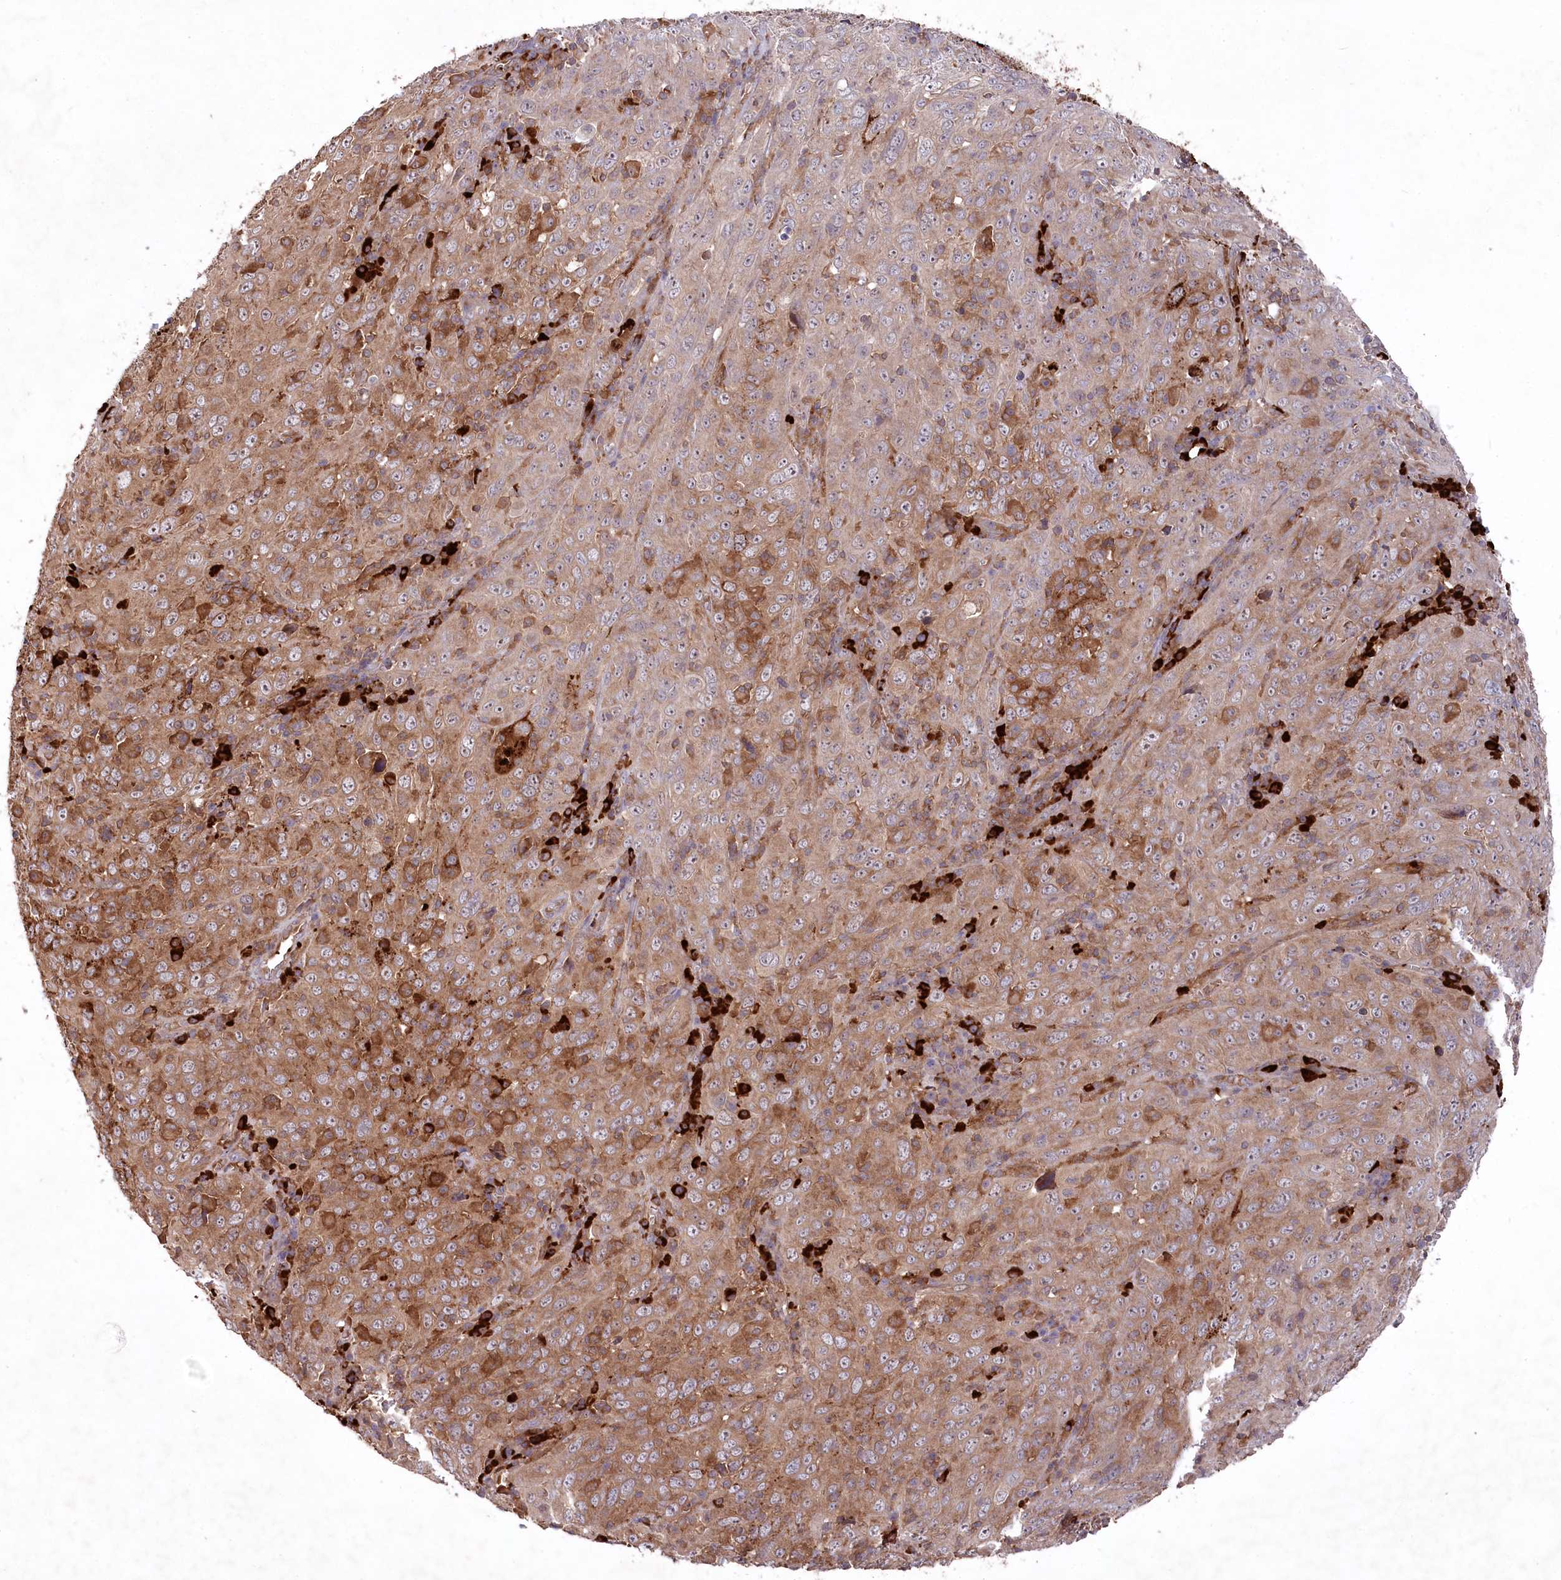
{"staining": {"intensity": "moderate", "quantity": ">75%", "location": "cytoplasmic/membranous"}, "tissue": "cervical cancer", "cell_type": "Tumor cells", "image_type": "cancer", "snomed": [{"axis": "morphology", "description": "Squamous cell carcinoma, NOS"}, {"axis": "topography", "description": "Cervix"}], "caption": "This micrograph reveals immunohistochemistry staining of human cervical cancer, with medium moderate cytoplasmic/membranous expression in approximately >75% of tumor cells.", "gene": "PPP1R21", "patient": {"sex": "female", "age": 46}}